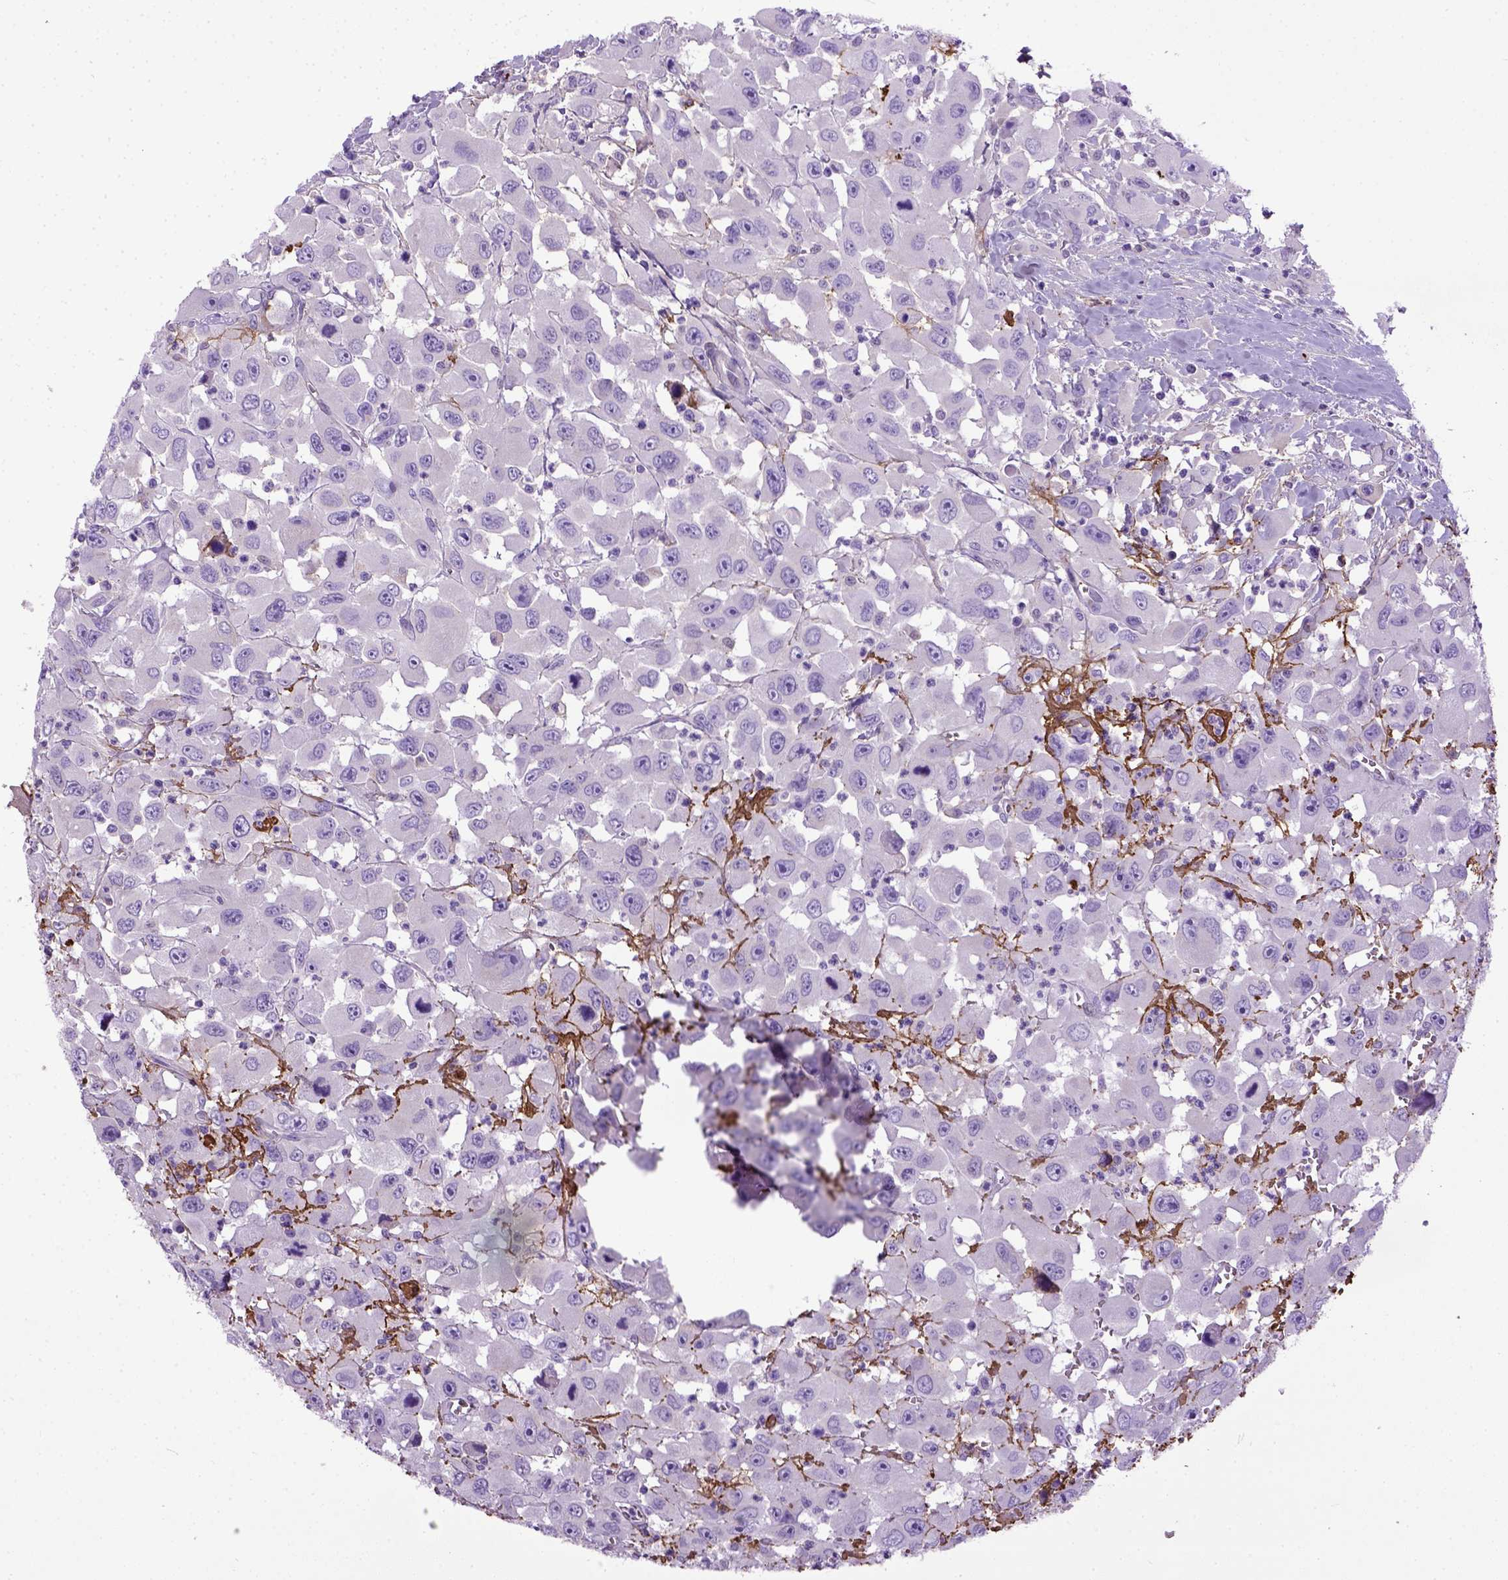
{"staining": {"intensity": "negative", "quantity": "none", "location": "none"}, "tissue": "head and neck cancer", "cell_type": "Tumor cells", "image_type": "cancer", "snomed": [{"axis": "morphology", "description": "Squamous cell carcinoma, NOS"}, {"axis": "morphology", "description": "Squamous cell carcinoma, metastatic, NOS"}, {"axis": "topography", "description": "Oral tissue"}, {"axis": "topography", "description": "Head-Neck"}], "caption": "Immunohistochemical staining of squamous cell carcinoma (head and neck) exhibits no significant expression in tumor cells.", "gene": "ADAMTS8", "patient": {"sex": "female", "age": 85}}